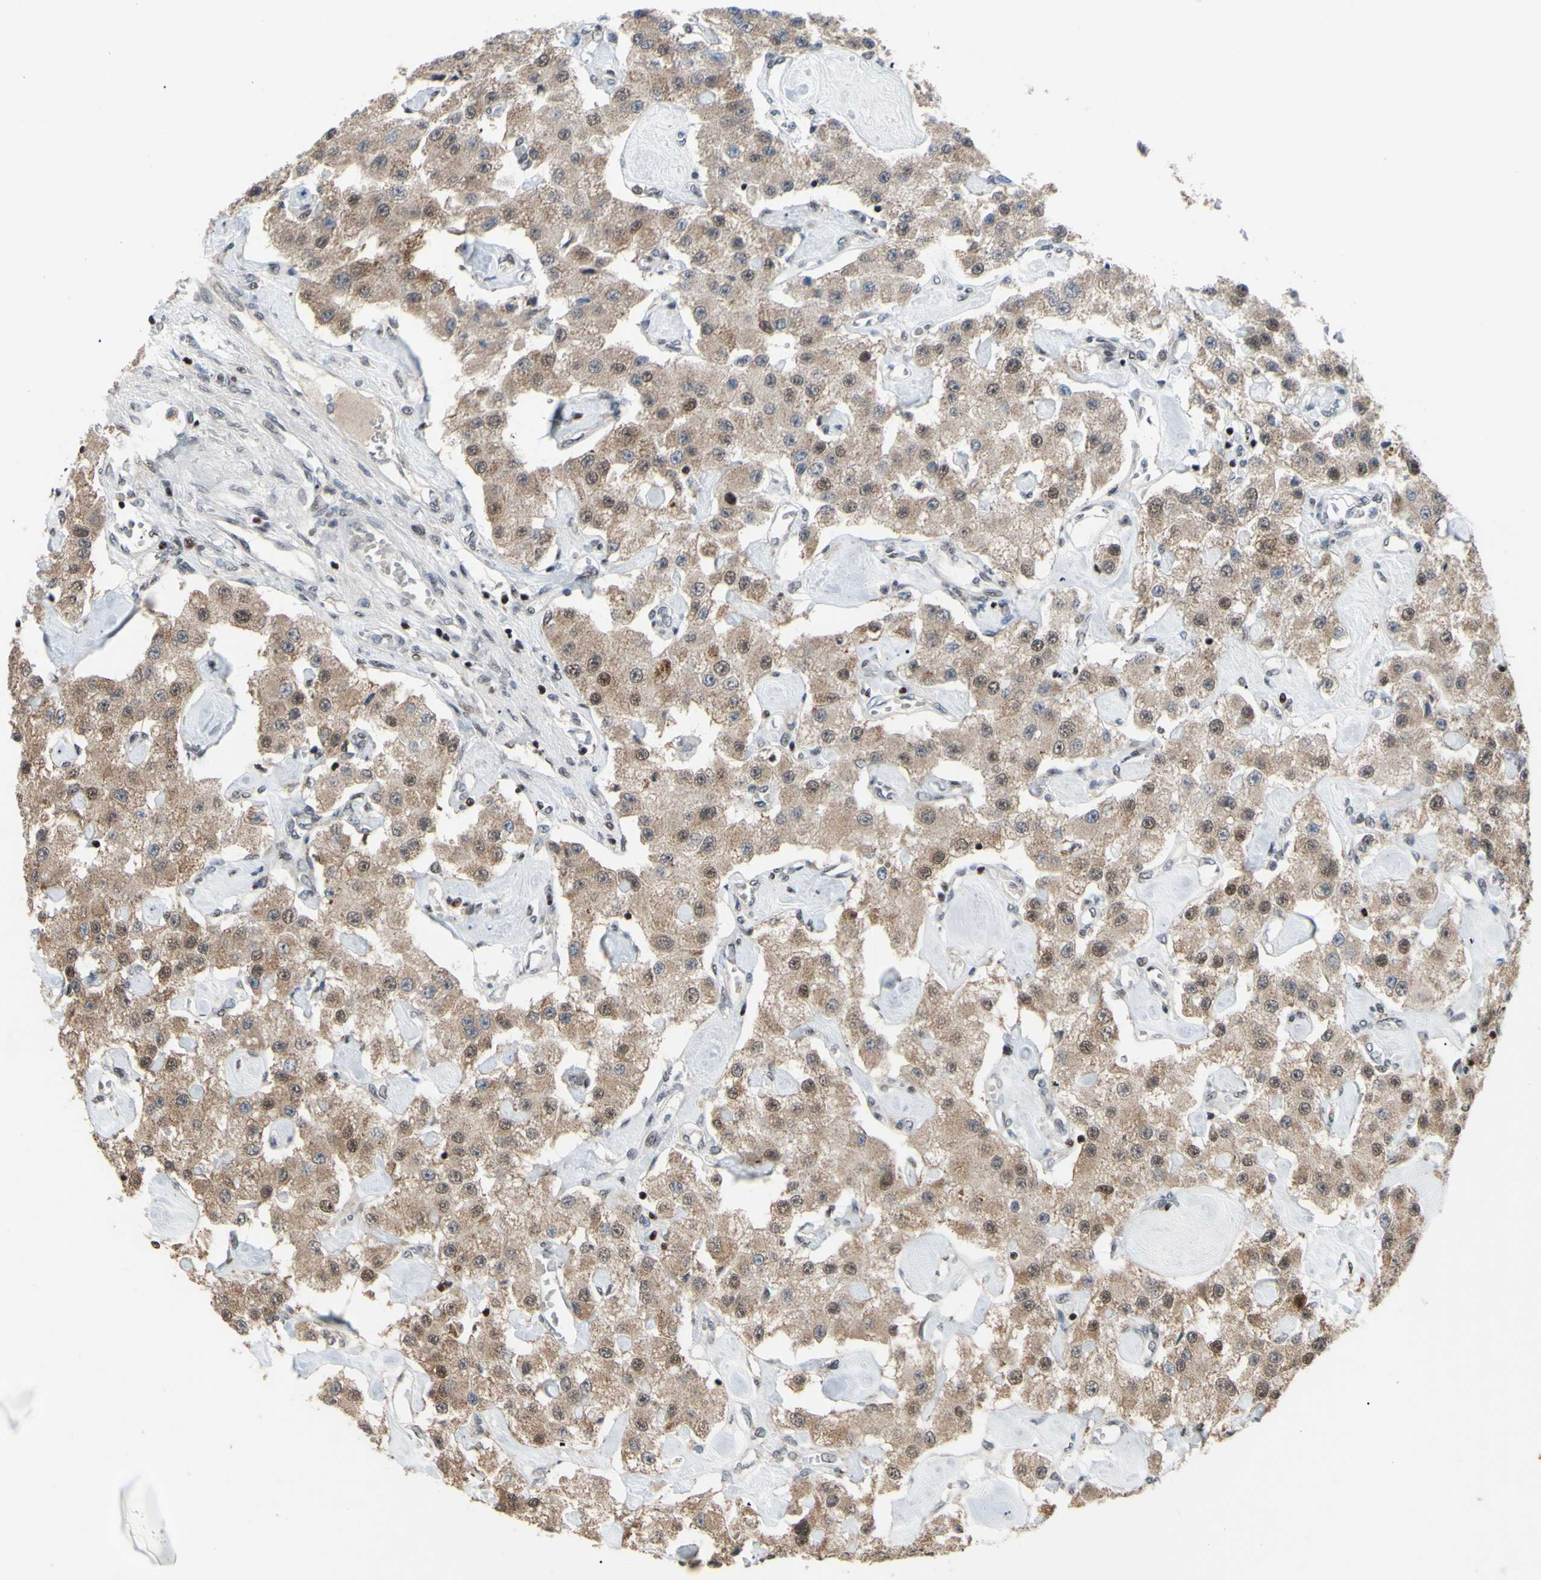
{"staining": {"intensity": "moderate", "quantity": ">75%", "location": "cytoplasmic/membranous"}, "tissue": "carcinoid", "cell_type": "Tumor cells", "image_type": "cancer", "snomed": [{"axis": "morphology", "description": "Carcinoid, malignant, NOS"}, {"axis": "topography", "description": "Pancreas"}], "caption": "Brown immunohistochemical staining in human malignant carcinoid shows moderate cytoplasmic/membranous positivity in approximately >75% of tumor cells.", "gene": "SP4", "patient": {"sex": "male", "age": 41}}